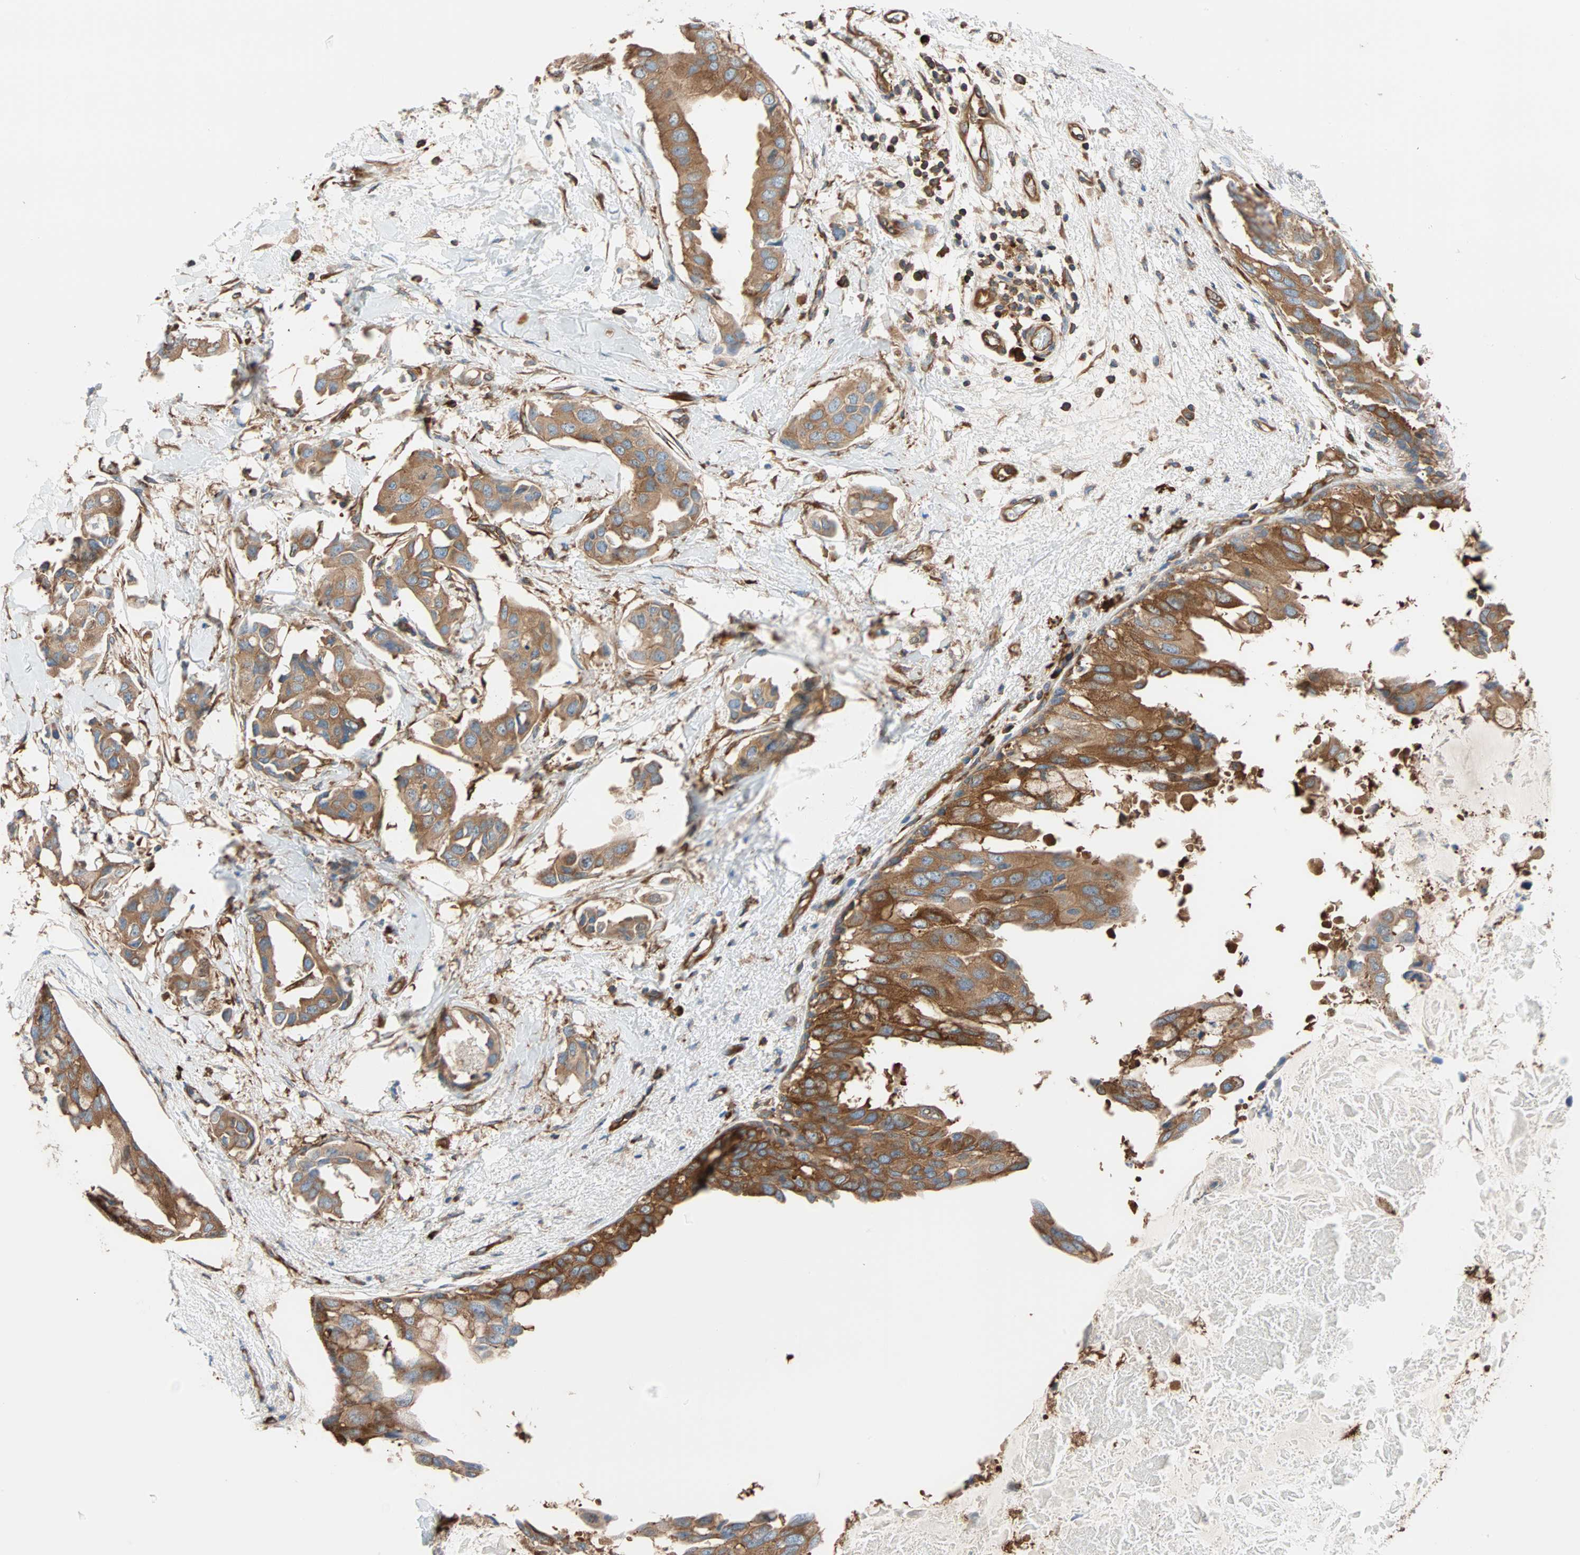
{"staining": {"intensity": "strong", "quantity": ">75%", "location": "cytoplasmic/membranous"}, "tissue": "breast cancer", "cell_type": "Tumor cells", "image_type": "cancer", "snomed": [{"axis": "morphology", "description": "Duct carcinoma"}, {"axis": "topography", "description": "Breast"}], "caption": "An IHC histopathology image of tumor tissue is shown. Protein staining in brown highlights strong cytoplasmic/membranous positivity in invasive ductal carcinoma (breast) within tumor cells.", "gene": "EEF2", "patient": {"sex": "female", "age": 40}}